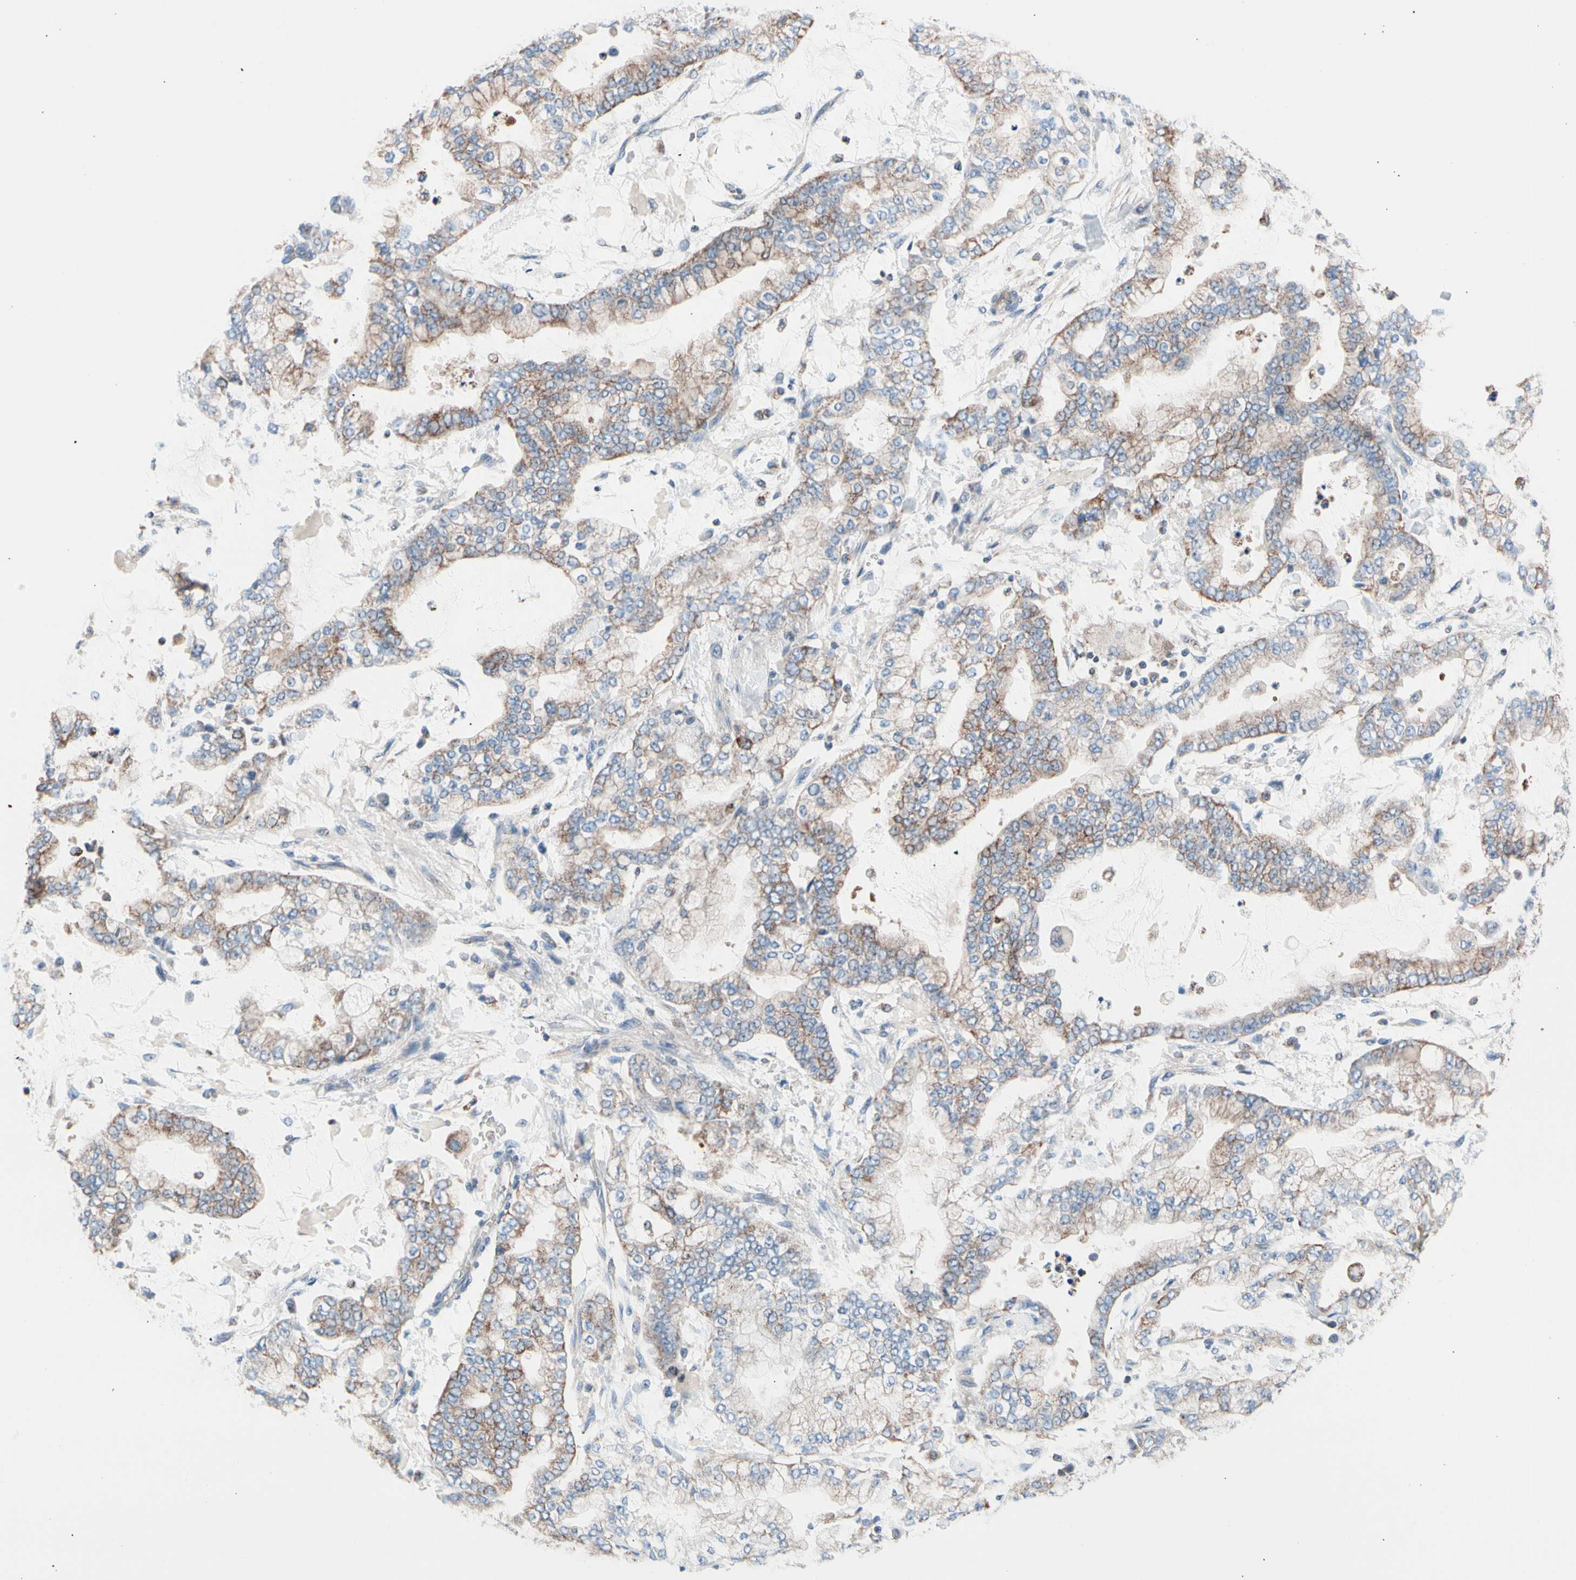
{"staining": {"intensity": "moderate", "quantity": ">75%", "location": "cytoplasmic/membranous"}, "tissue": "stomach cancer", "cell_type": "Tumor cells", "image_type": "cancer", "snomed": [{"axis": "morphology", "description": "Normal tissue, NOS"}, {"axis": "morphology", "description": "Adenocarcinoma, NOS"}, {"axis": "topography", "description": "Stomach, upper"}, {"axis": "topography", "description": "Stomach"}], "caption": "Brown immunohistochemical staining in human stomach adenocarcinoma demonstrates moderate cytoplasmic/membranous expression in approximately >75% of tumor cells.", "gene": "HK1", "patient": {"sex": "male", "age": 76}}